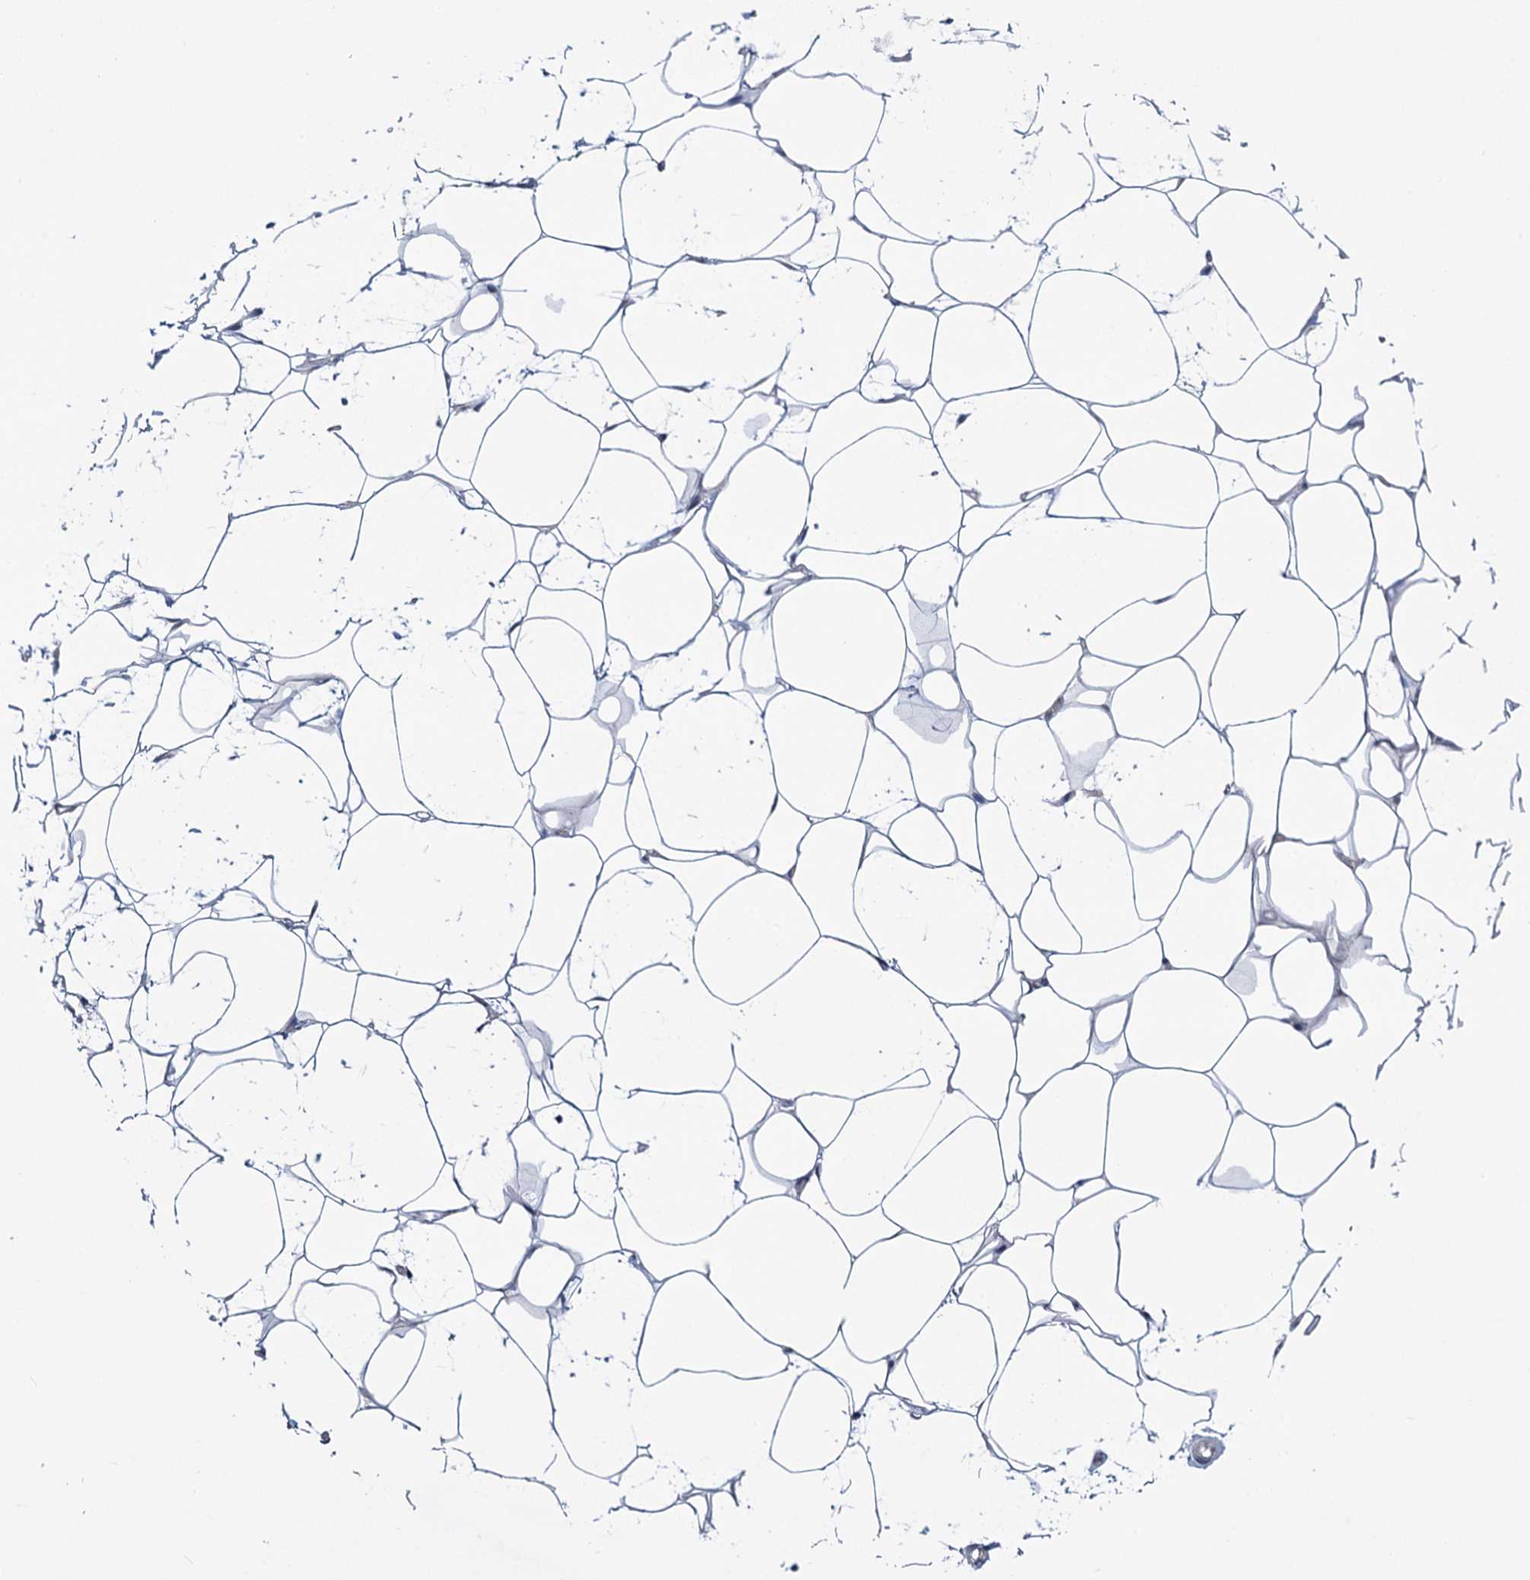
{"staining": {"intensity": "negative", "quantity": "none", "location": "none"}, "tissue": "adipose tissue", "cell_type": "Adipocytes", "image_type": "normal", "snomed": [{"axis": "morphology", "description": "Normal tissue, NOS"}, {"axis": "topography", "description": "Breast"}], "caption": "DAB (3,3'-diaminobenzidine) immunohistochemical staining of unremarkable adipose tissue shows no significant expression in adipocytes. (DAB immunohistochemistry, high magnification).", "gene": "MBLAC2", "patient": {"sex": "female", "age": 26}}